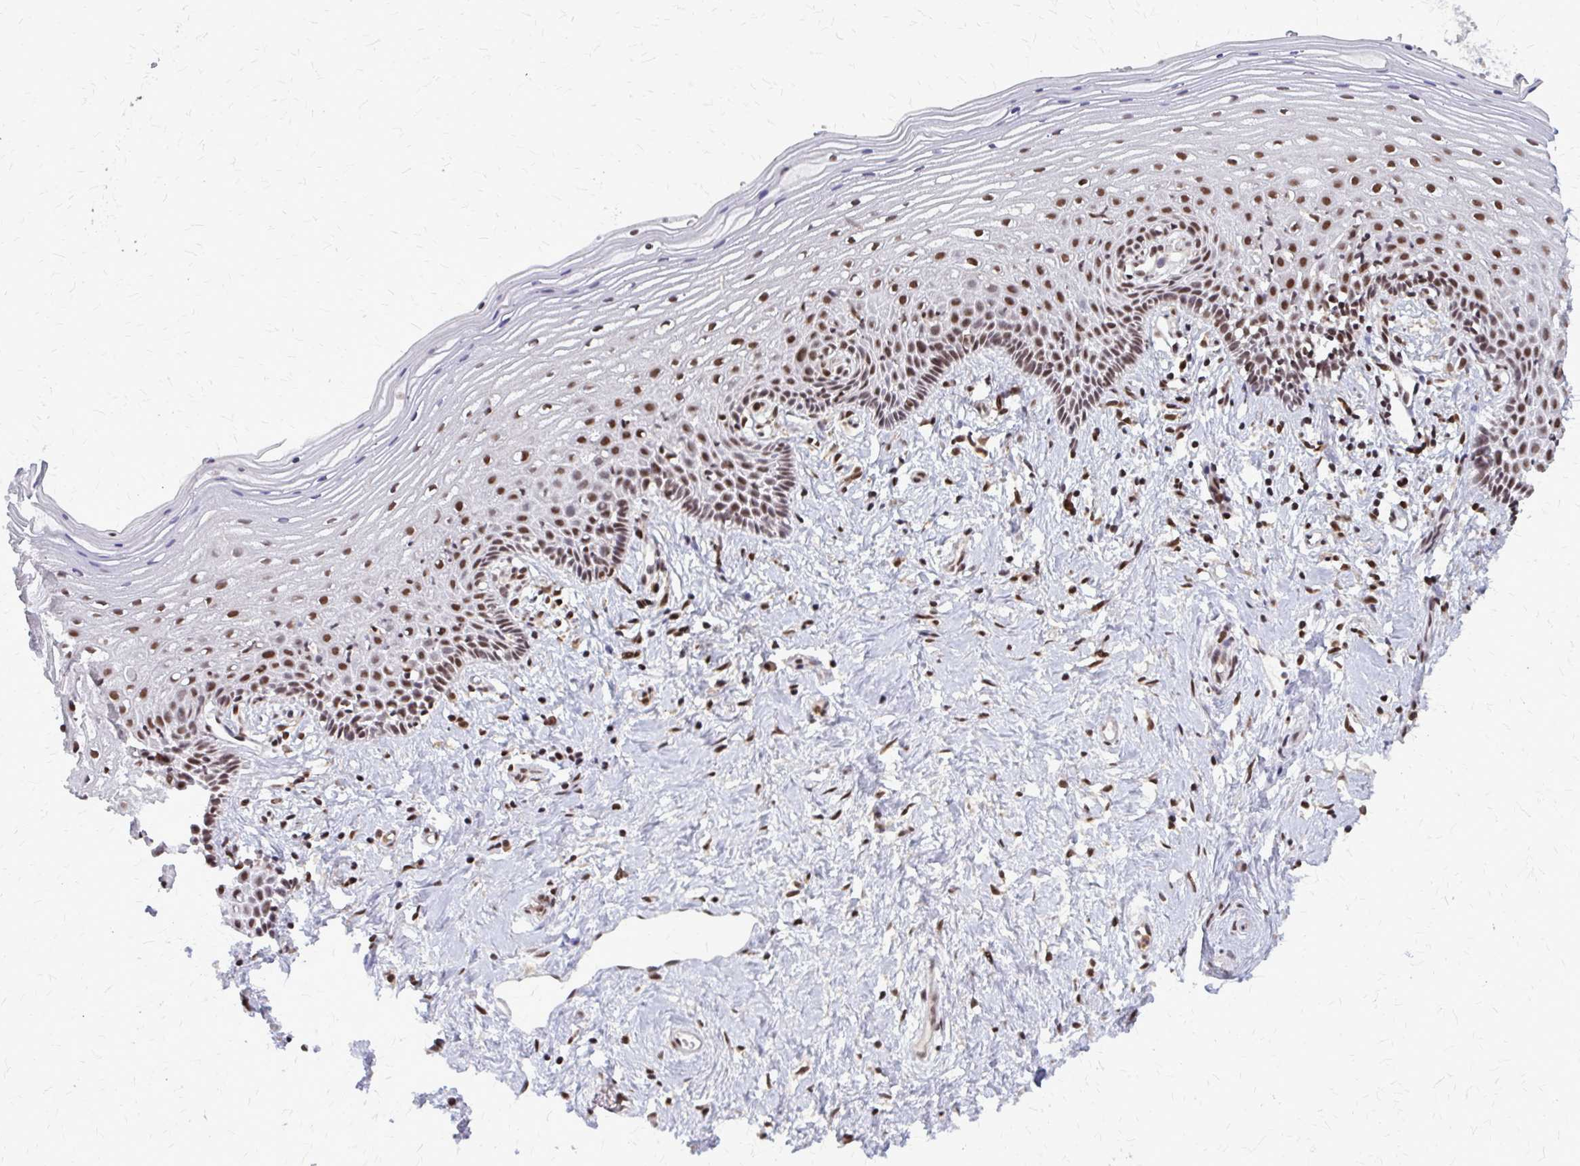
{"staining": {"intensity": "moderate", "quantity": ">75%", "location": "nuclear"}, "tissue": "vagina", "cell_type": "Squamous epithelial cells", "image_type": "normal", "snomed": [{"axis": "morphology", "description": "Normal tissue, NOS"}, {"axis": "topography", "description": "Vagina"}], "caption": "Immunohistochemistry of benign vagina demonstrates medium levels of moderate nuclear expression in approximately >75% of squamous epithelial cells.", "gene": "HDAC3", "patient": {"sex": "female", "age": 42}}